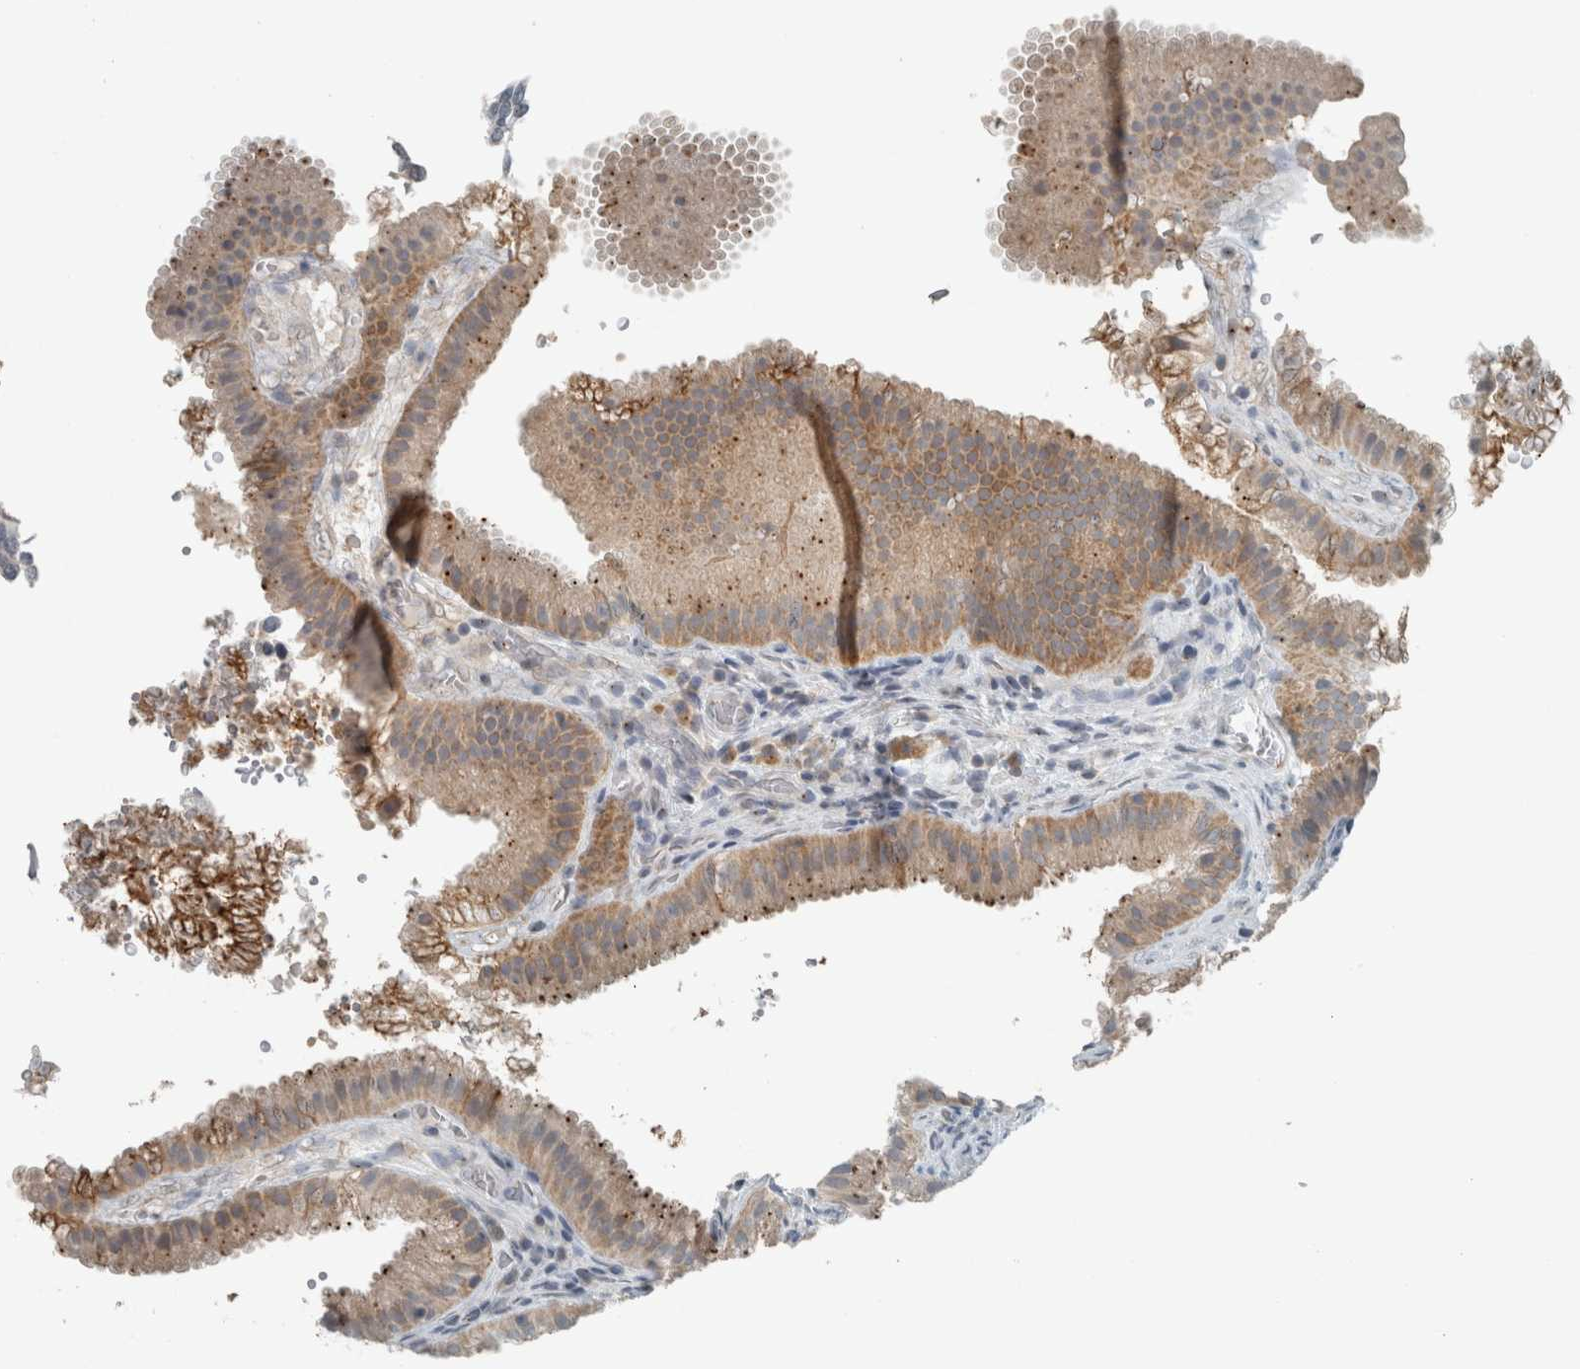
{"staining": {"intensity": "weak", "quantity": ">75%", "location": "cytoplasmic/membranous"}, "tissue": "gallbladder", "cell_type": "Glandular cells", "image_type": "normal", "snomed": [{"axis": "morphology", "description": "Normal tissue, NOS"}, {"axis": "topography", "description": "Gallbladder"}], "caption": "Glandular cells reveal weak cytoplasmic/membranous staining in about >75% of cells in unremarkable gallbladder.", "gene": "KIF1C", "patient": {"sex": "female", "age": 30}}